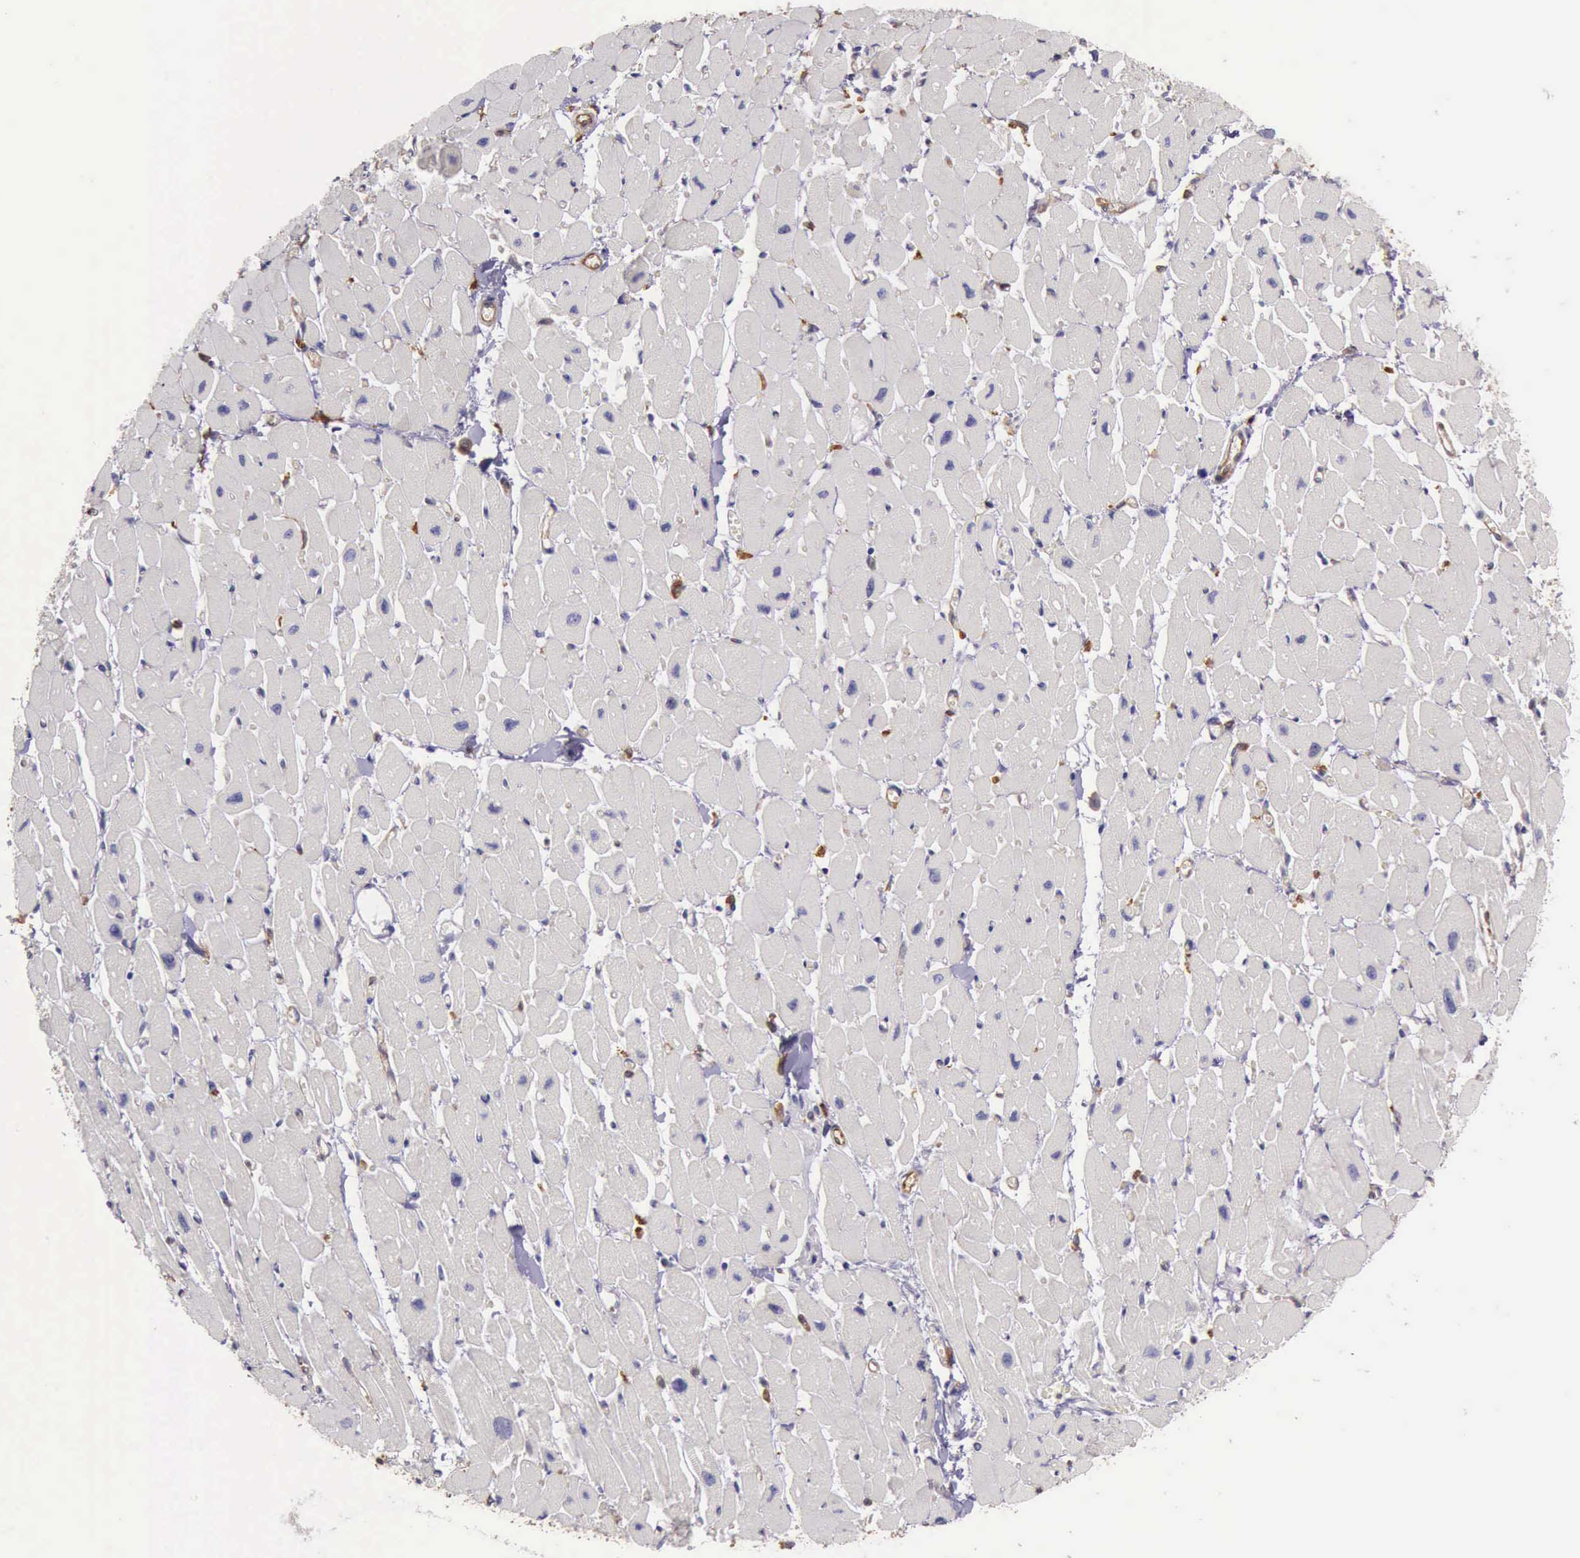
{"staining": {"intensity": "negative", "quantity": "none", "location": "none"}, "tissue": "heart muscle", "cell_type": "Cardiomyocytes", "image_type": "normal", "snomed": [{"axis": "morphology", "description": "Normal tissue, NOS"}, {"axis": "topography", "description": "Heart"}], "caption": "Cardiomyocytes show no significant expression in normal heart muscle.", "gene": "ARHGAP4", "patient": {"sex": "female", "age": 54}}